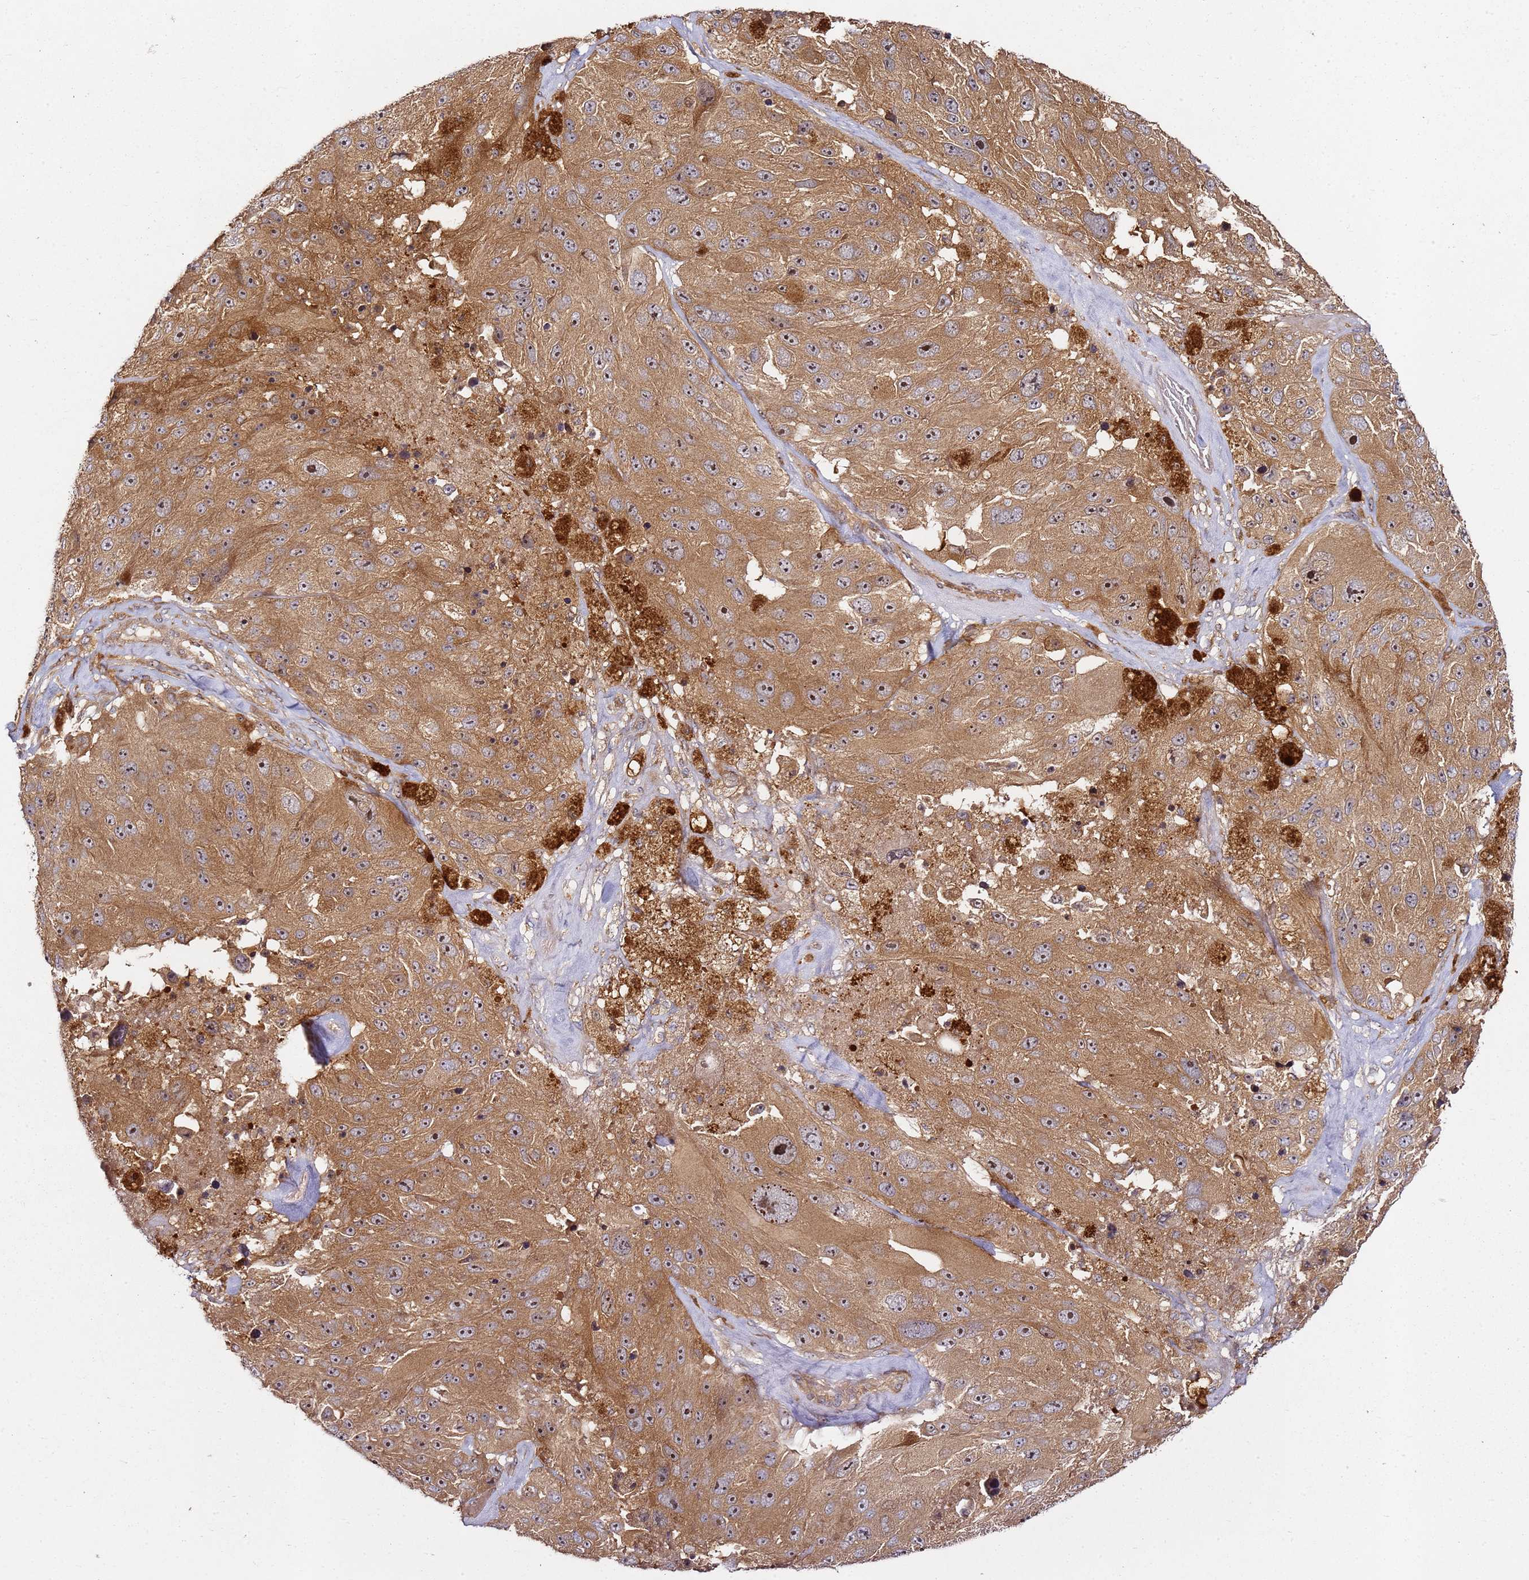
{"staining": {"intensity": "moderate", "quantity": ">75%", "location": "cytoplasmic/membranous,nuclear"}, "tissue": "melanoma", "cell_type": "Tumor cells", "image_type": "cancer", "snomed": [{"axis": "morphology", "description": "Malignant melanoma, Metastatic site"}, {"axis": "topography", "description": "Lymph node"}], "caption": "Melanoma stained with immunohistochemistry shows moderate cytoplasmic/membranous and nuclear positivity in about >75% of tumor cells.", "gene": "PRMT7", "patient": {"sex": "male", "age": 62}}